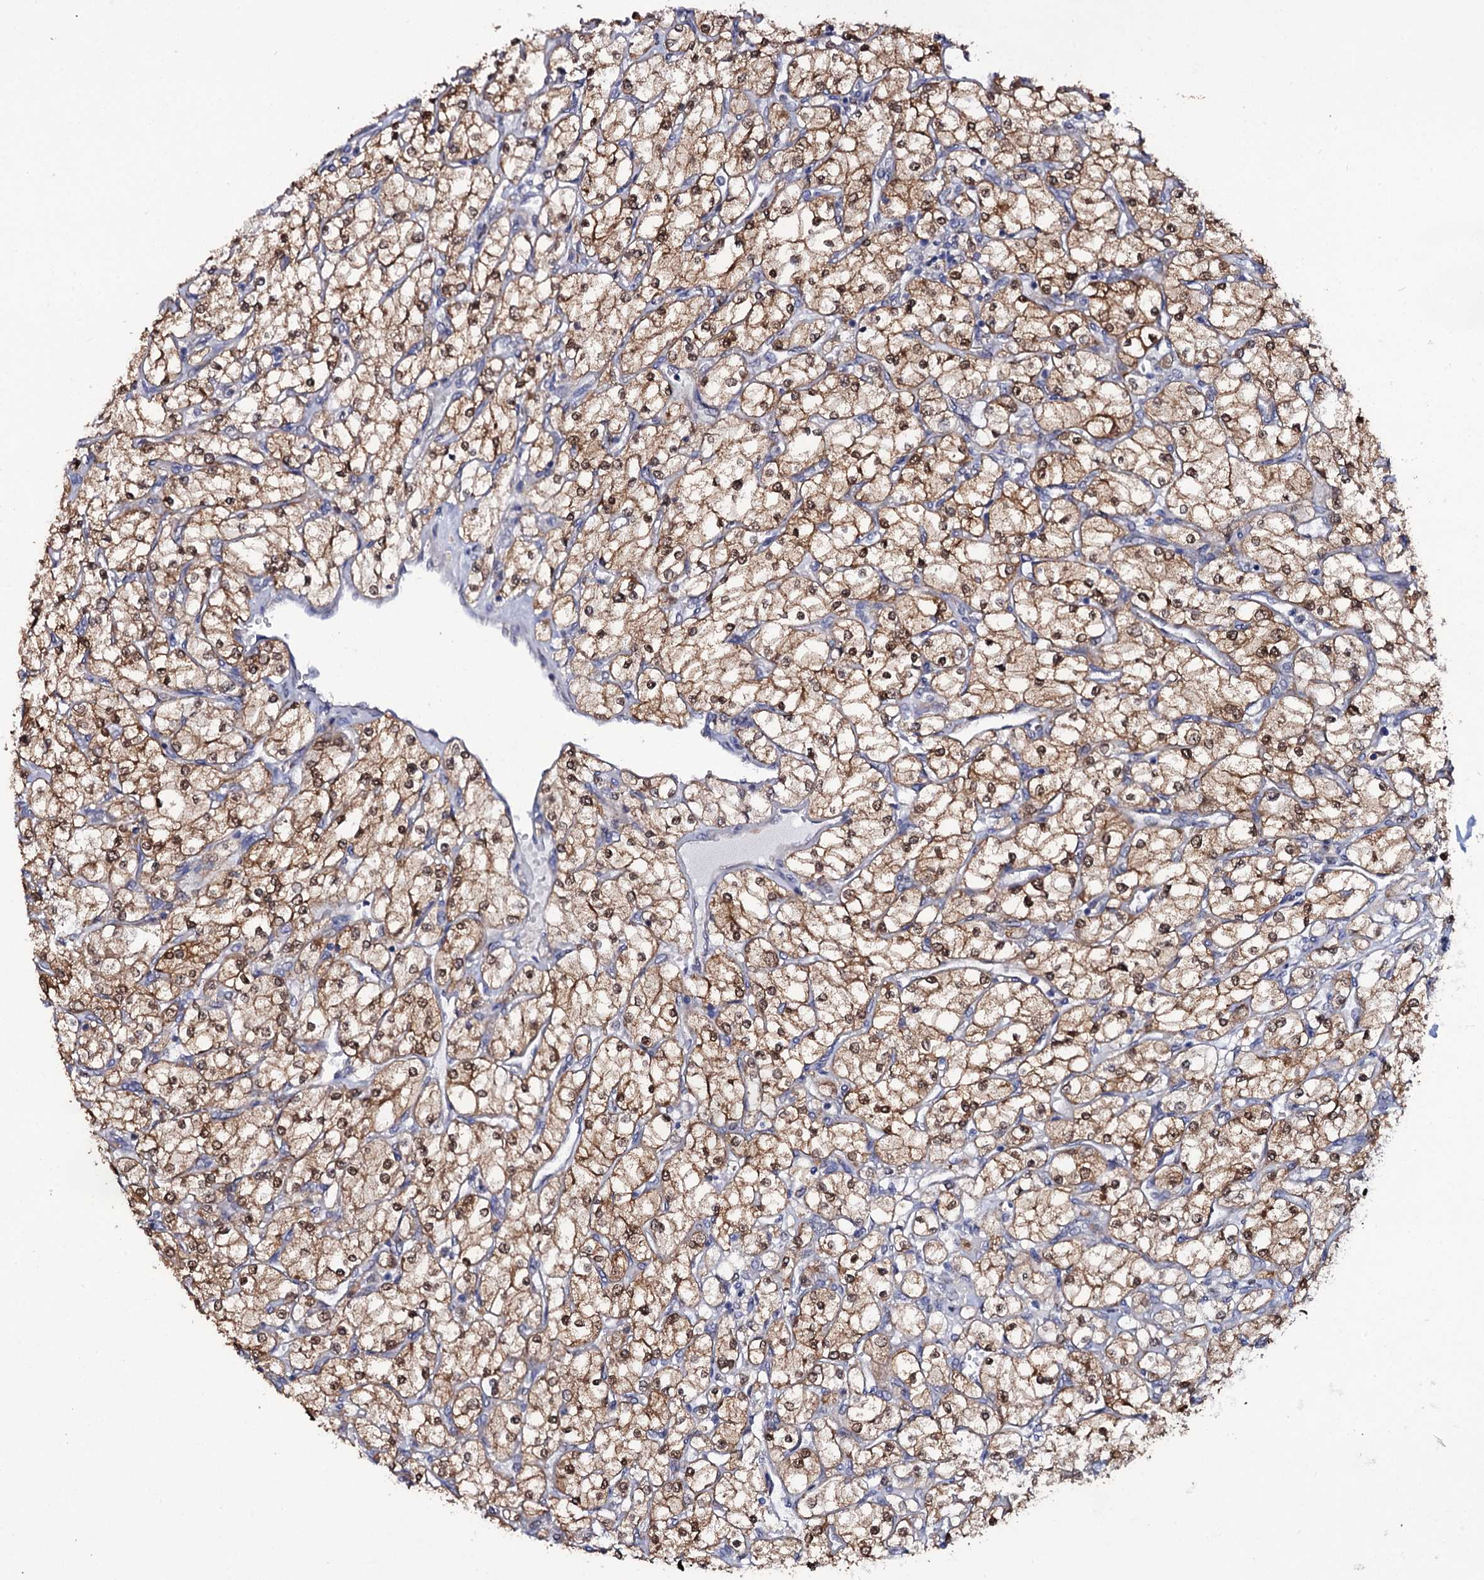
{"staining": {"intensity": "moderate", "quantity": ">75%", "location": "cytoplasmic/membranous,nuclear"}, "tissue": "renal cancer", "cell_type": "Tumor cells", "image_type": "cancer", "snomed": [{"axis": "morphology", "description": "Adenocarcinoma, NOS"}, {"axis": "topography", "description": "Kidney"}], "caption": "Immunohistochemistry (IHC) image of human renal cancer (adenocarcinoma) stained for a protein (brown), which reveals medium levels of moderate cytoplasmic/membranous and nuclear positivity in approximately >75% of tumor cells.", "gene": "CRYL1", "patient": {"sex": "male", "age": 80}}